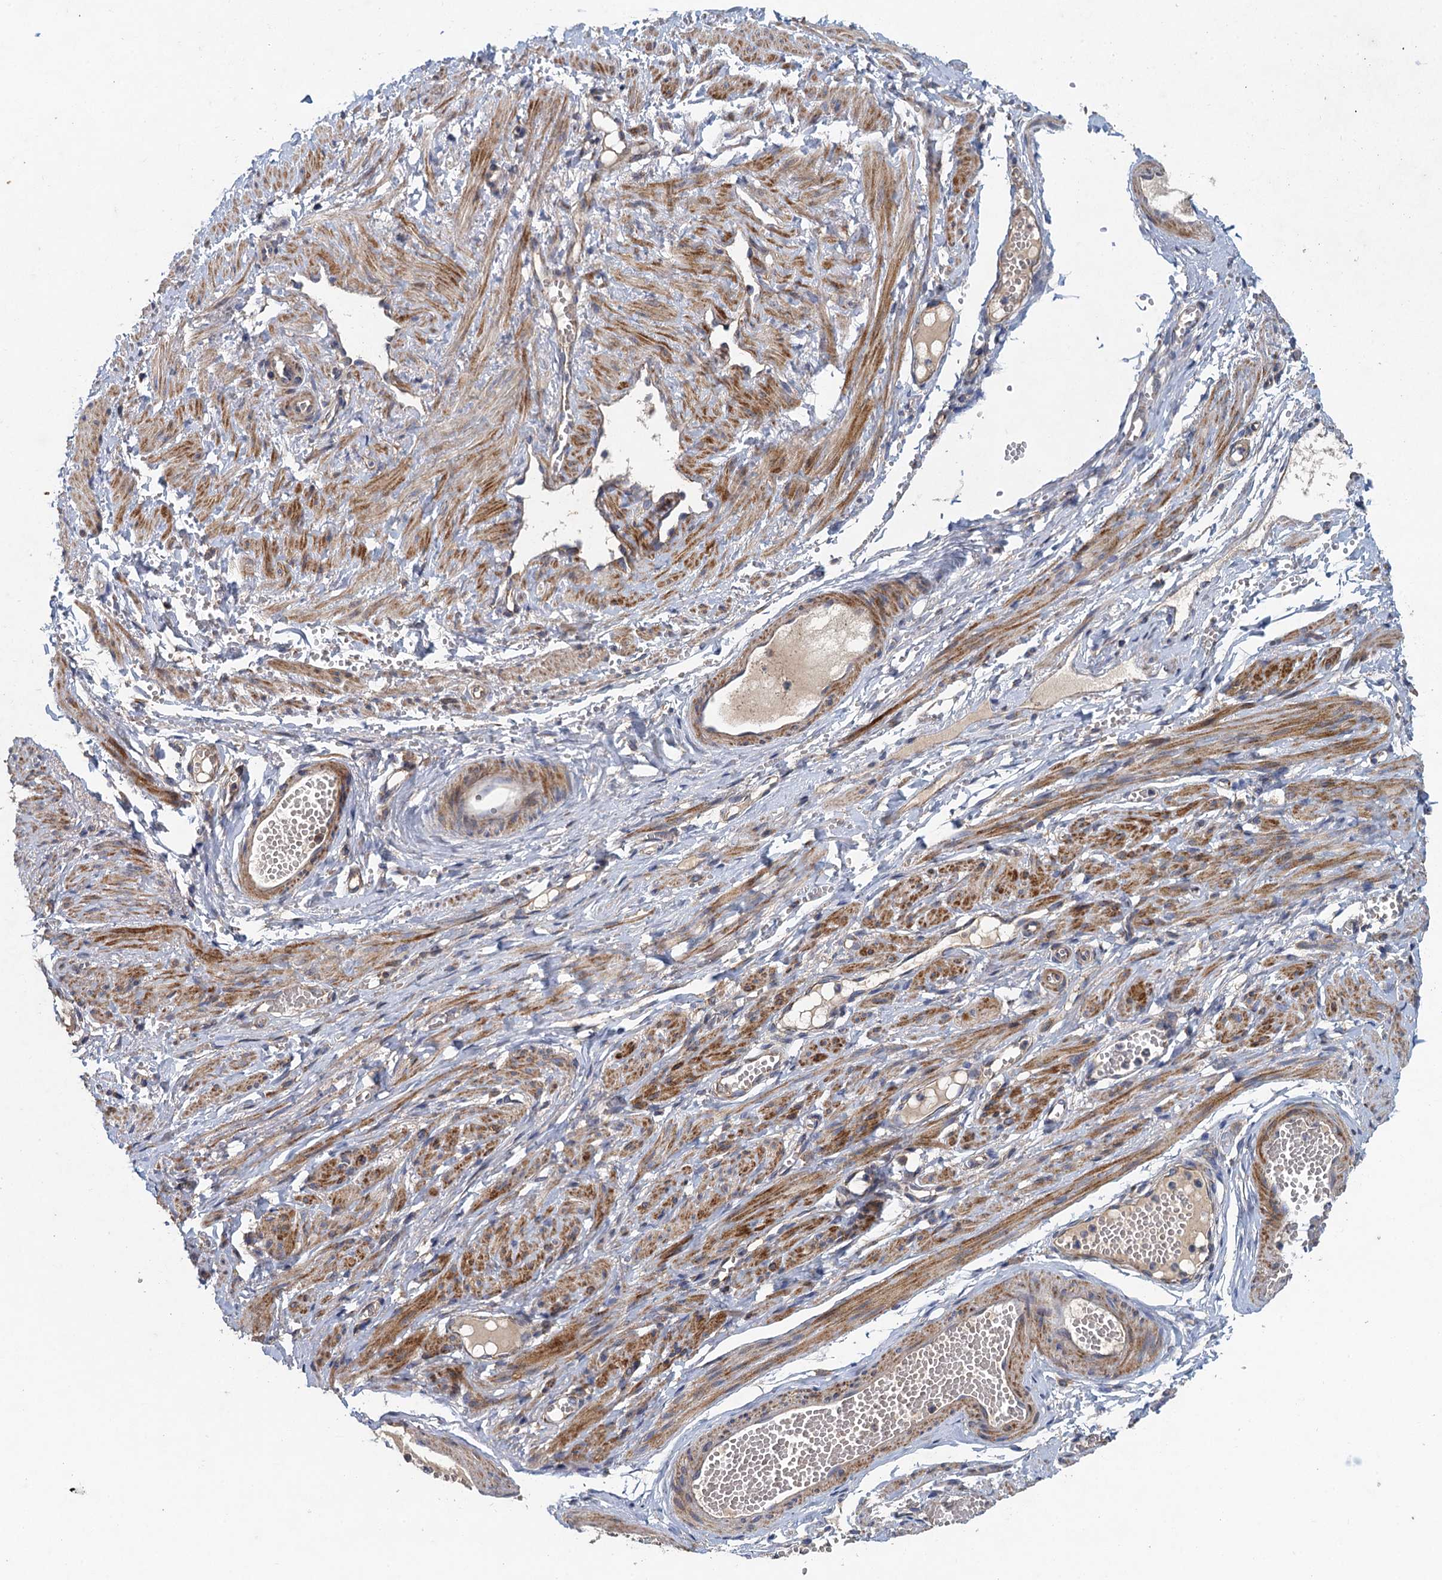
{"staining": {"intensity": "negative", "quantity": "none", "location": "none"}, "tissue": "soft tissue", "cell_type": "Chondrocytes", "image_type": "normal", "snomed": [{"axis": "morphology", "description": "Normal tissue, NOS"}, {"axis": "topography", "description": "Smooth muscle"}, {"axis": "topography", "description": "Peripheral nerve tissue"}], "caption": "The histopathology image reveals no significant staining in chondrocytes of soft tissue. (DAB immunohistochemistry visualized using brightfield microscopy, high magnification).", "gene": "BCS1L", "patient": {"sex": "female", "age": 39}}